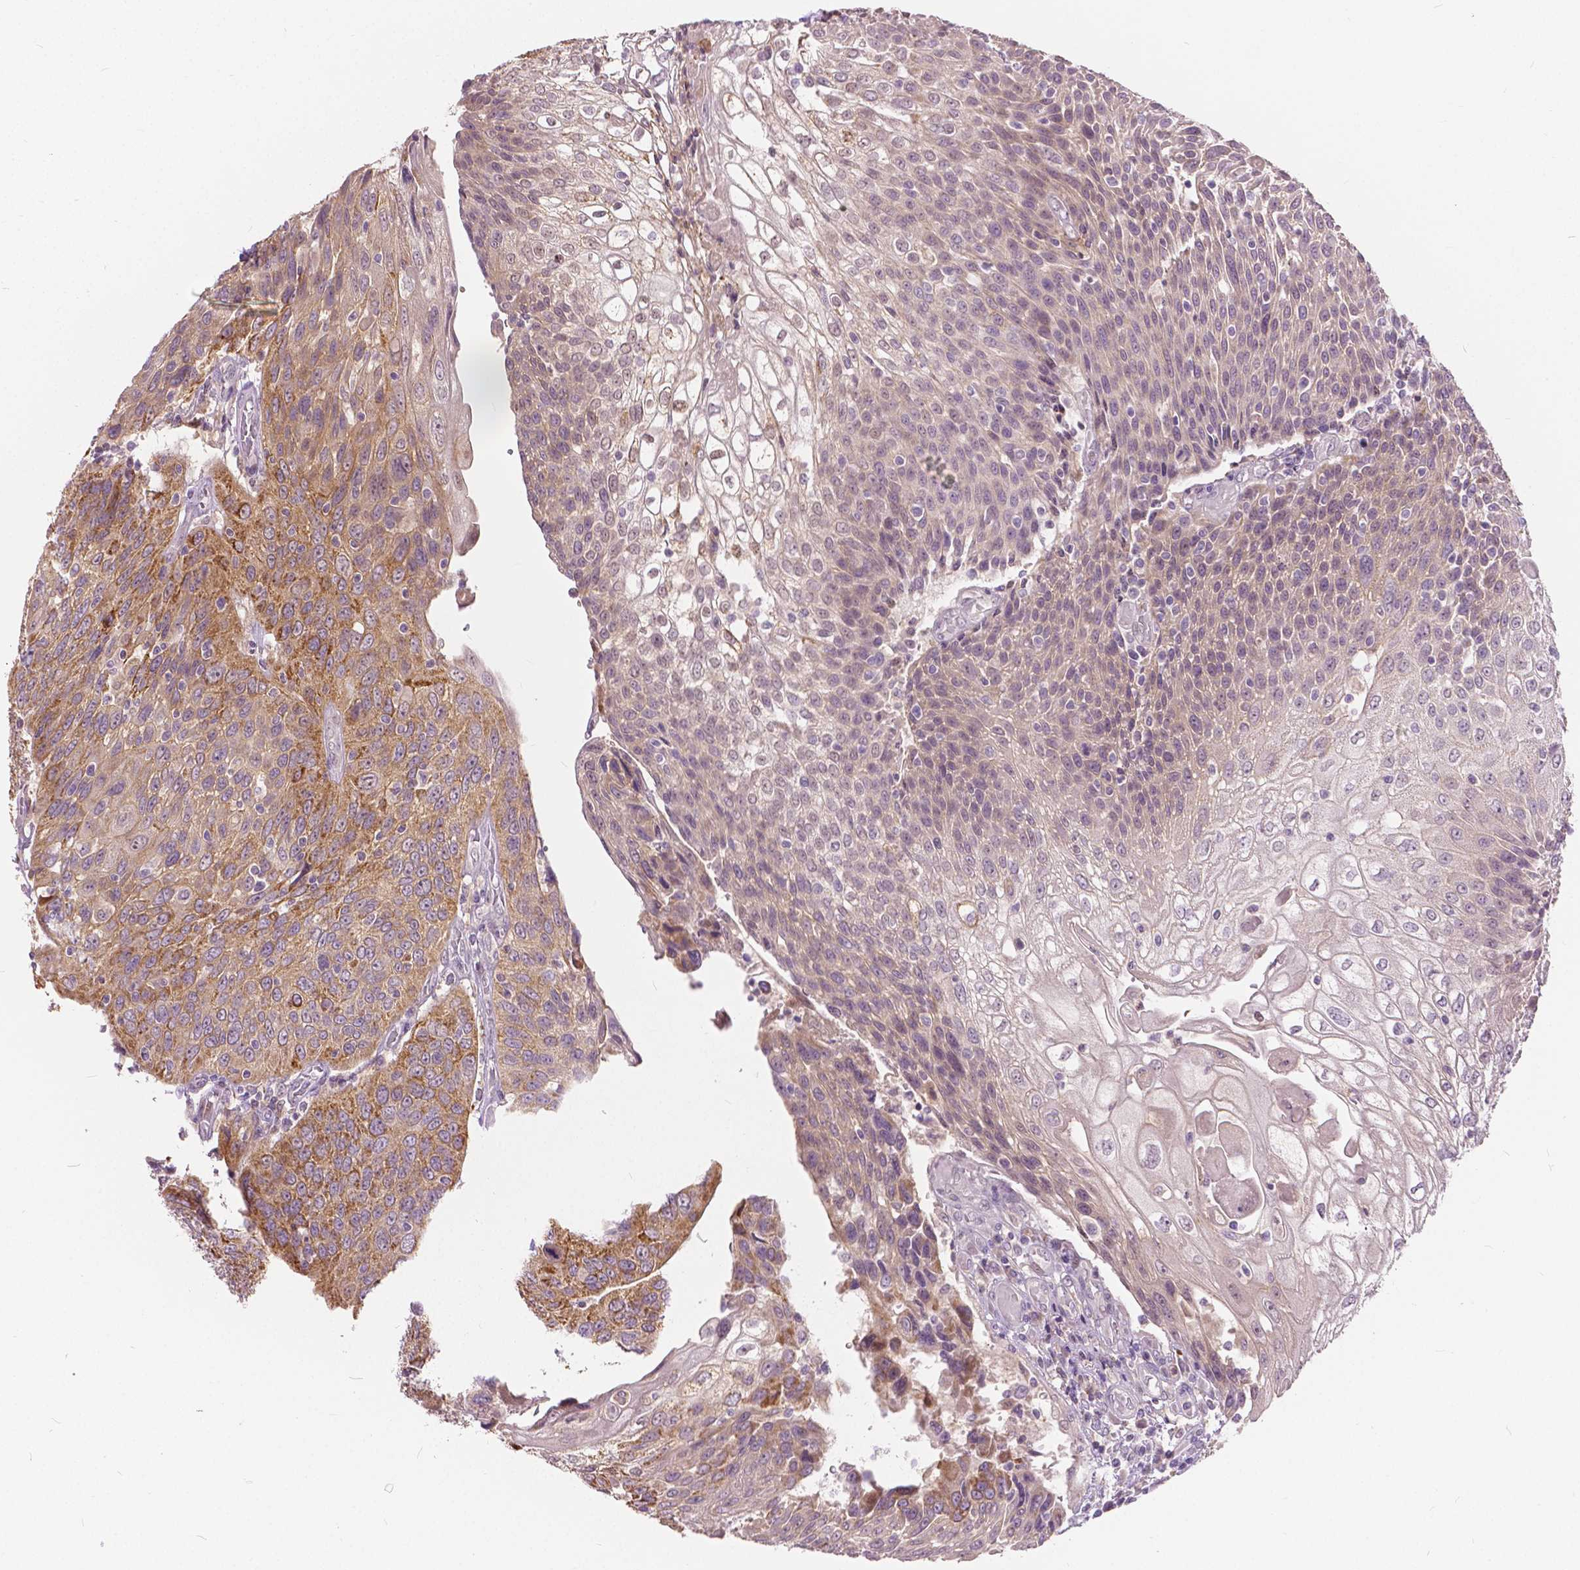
{"staining": {"intensity": "weak", "quantity": "<25%", "location": "cytoplasmic/membranous"}, "tissue": "urothelial cancer", "cell_type": "Tumor cells", "image_type": "cancer", "snomed": [{"axis": "morphology", "description": "Urothelial carcinoma, High grade"}, {"axis": "topography", "description": "Urinary bladder"}], "caption": "The immunohistochemistry photomicrograph has no significant positivity in tumor cells of urothelial carcinoma (high-grade) tissue.", "gene": "DLX6", "patient": {"sex": "female", "age": 70}}